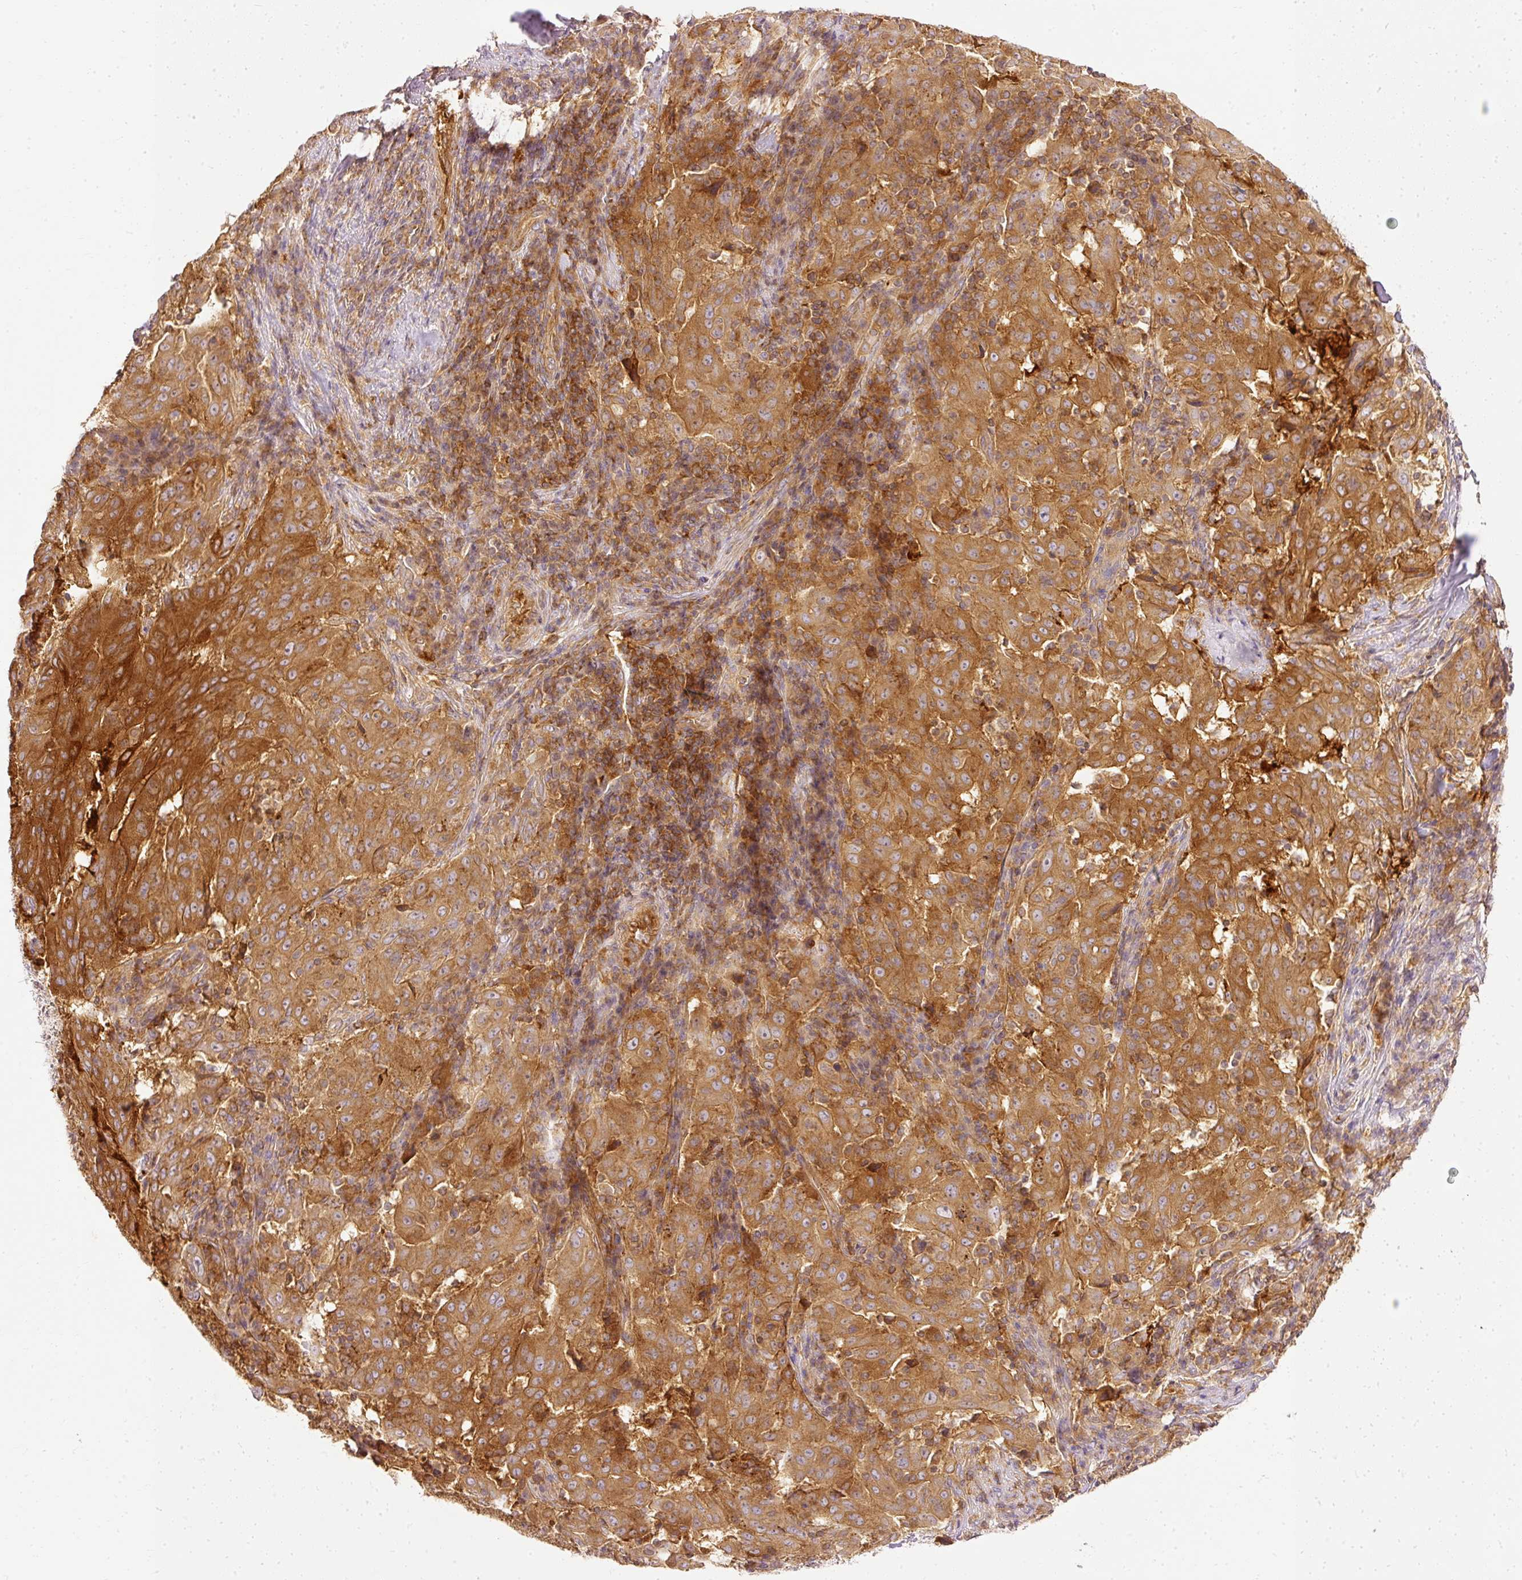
{"staining": {"intensity": "strong", "quantity": ">75%", "location": "cytoplasmic/membranous"}, "tissue": "pancreatic cancer", "cell_type": "Tumor cells", "image_type": "cancer", "snomed": [{"axis": "morphology", "description": "Adenocarcinoma, NOS"}, {"axis": "topography", "description": "Pancreas"}], "caption": "Protein expression analysis of pancreatic cancer (adenocarcinoma) reveals strong cytoplasmic/membranous positivity in about >75% of tumor cells. (DAB (3,3'-diaminobenzidine) IHC with brightfield microscopy, high magnification).", "gene": "ARMH3", "patient": {"sex": "male", "age": 63}}